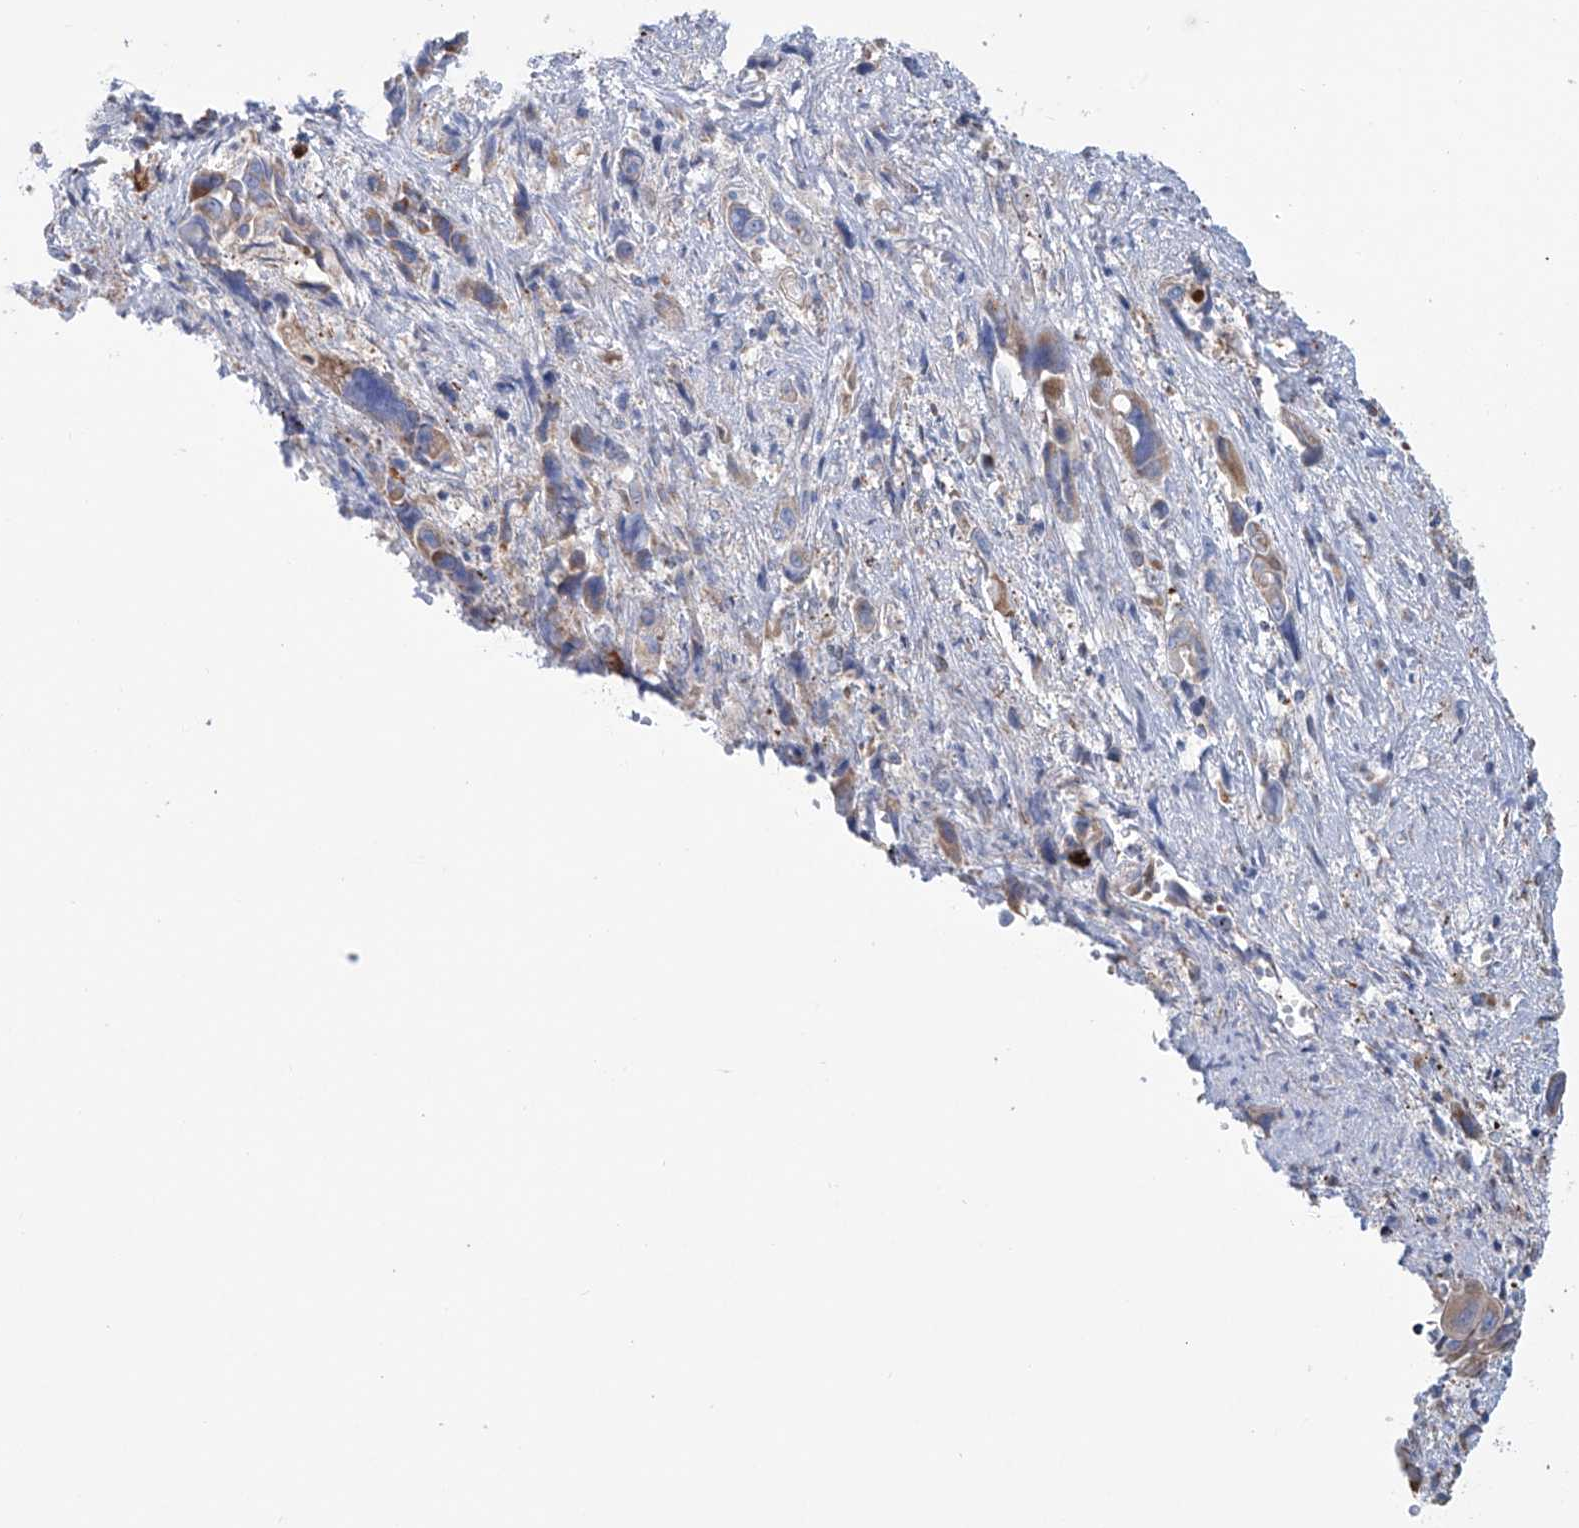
{"staining": {"intensity": "moderate", "quantity": "<25%", "location": "cytoplasmic/membranous"}, "tissue": "pancreatic cancer", "cell_type": "Tumor cells", "image_type": "cancer", "snomed": [{"axis": "morphology", "description": "Adenocarcinoma, NOS"}, {"axis": "topography", "description": "Pancreas"}], "caption": "Moderate cytoplasmic/membranous expression is identified in approximately <25% of tumor cells in adenocarcinoma (pancreatic).", "gene": "ALDH6A1", "patient": {"sex": "male", "age": 46}}